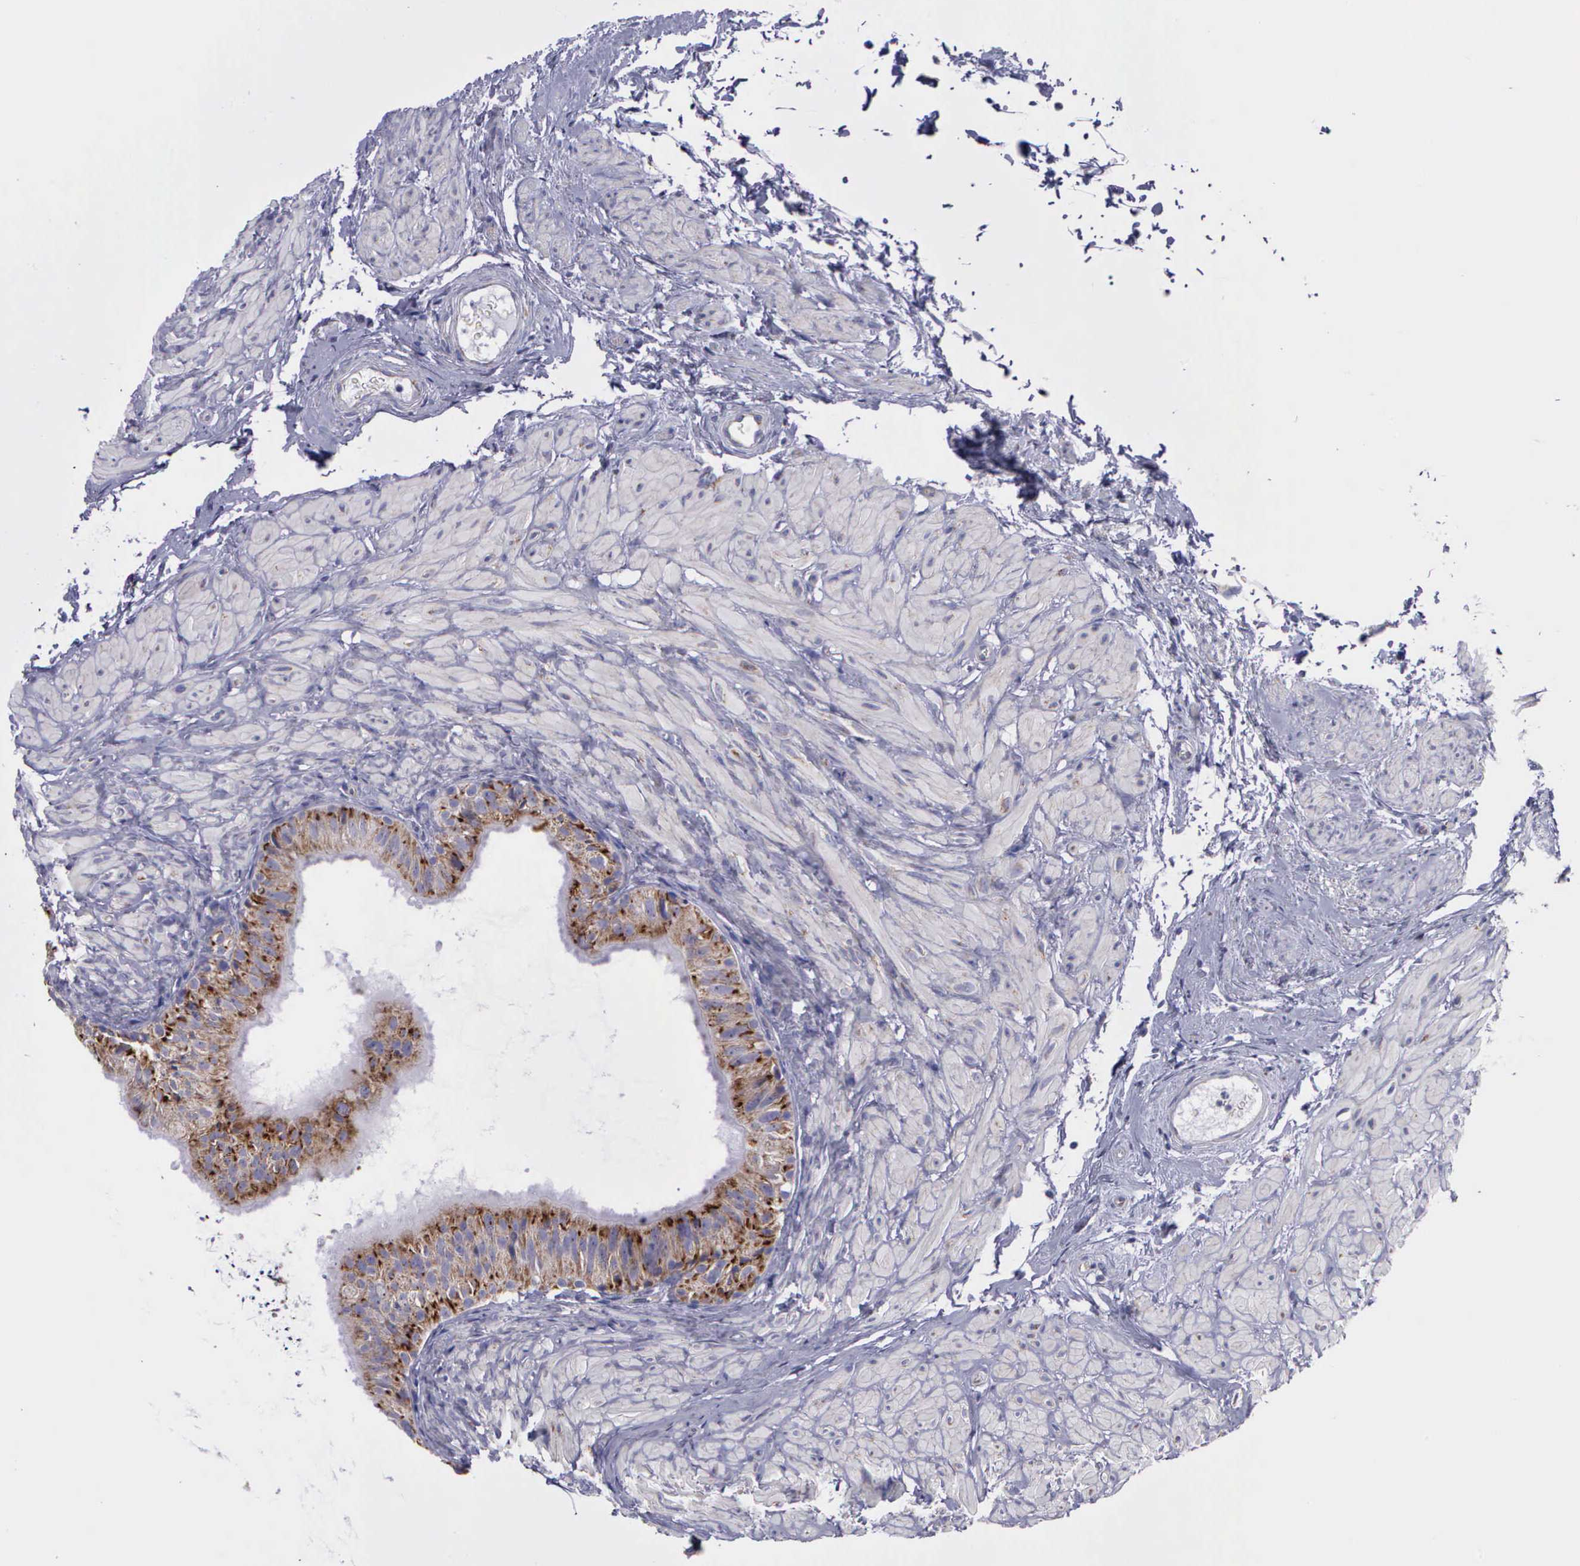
{"staining": {"intensity": "moderate", "quantity": ">75%", "location": "cytoplasmic/membranous"}, "tissue": "epididymis", "cell_type": "Glandular cells", "image_type": "normal", "snomed": [{"axis": "morphology", "description": "Normal tissue, NOS"}, {"axis": "topography", "description": "Epididymis"}], "caption": "Unremarkable epididymis demonstrates moderate cytoplasmic/membranous positivity in about >75% of glandular cells, visualized by immunohistochemistry.", "gene": "SYNJ2BP", "patient": {"sex": "male", "age": 77}}